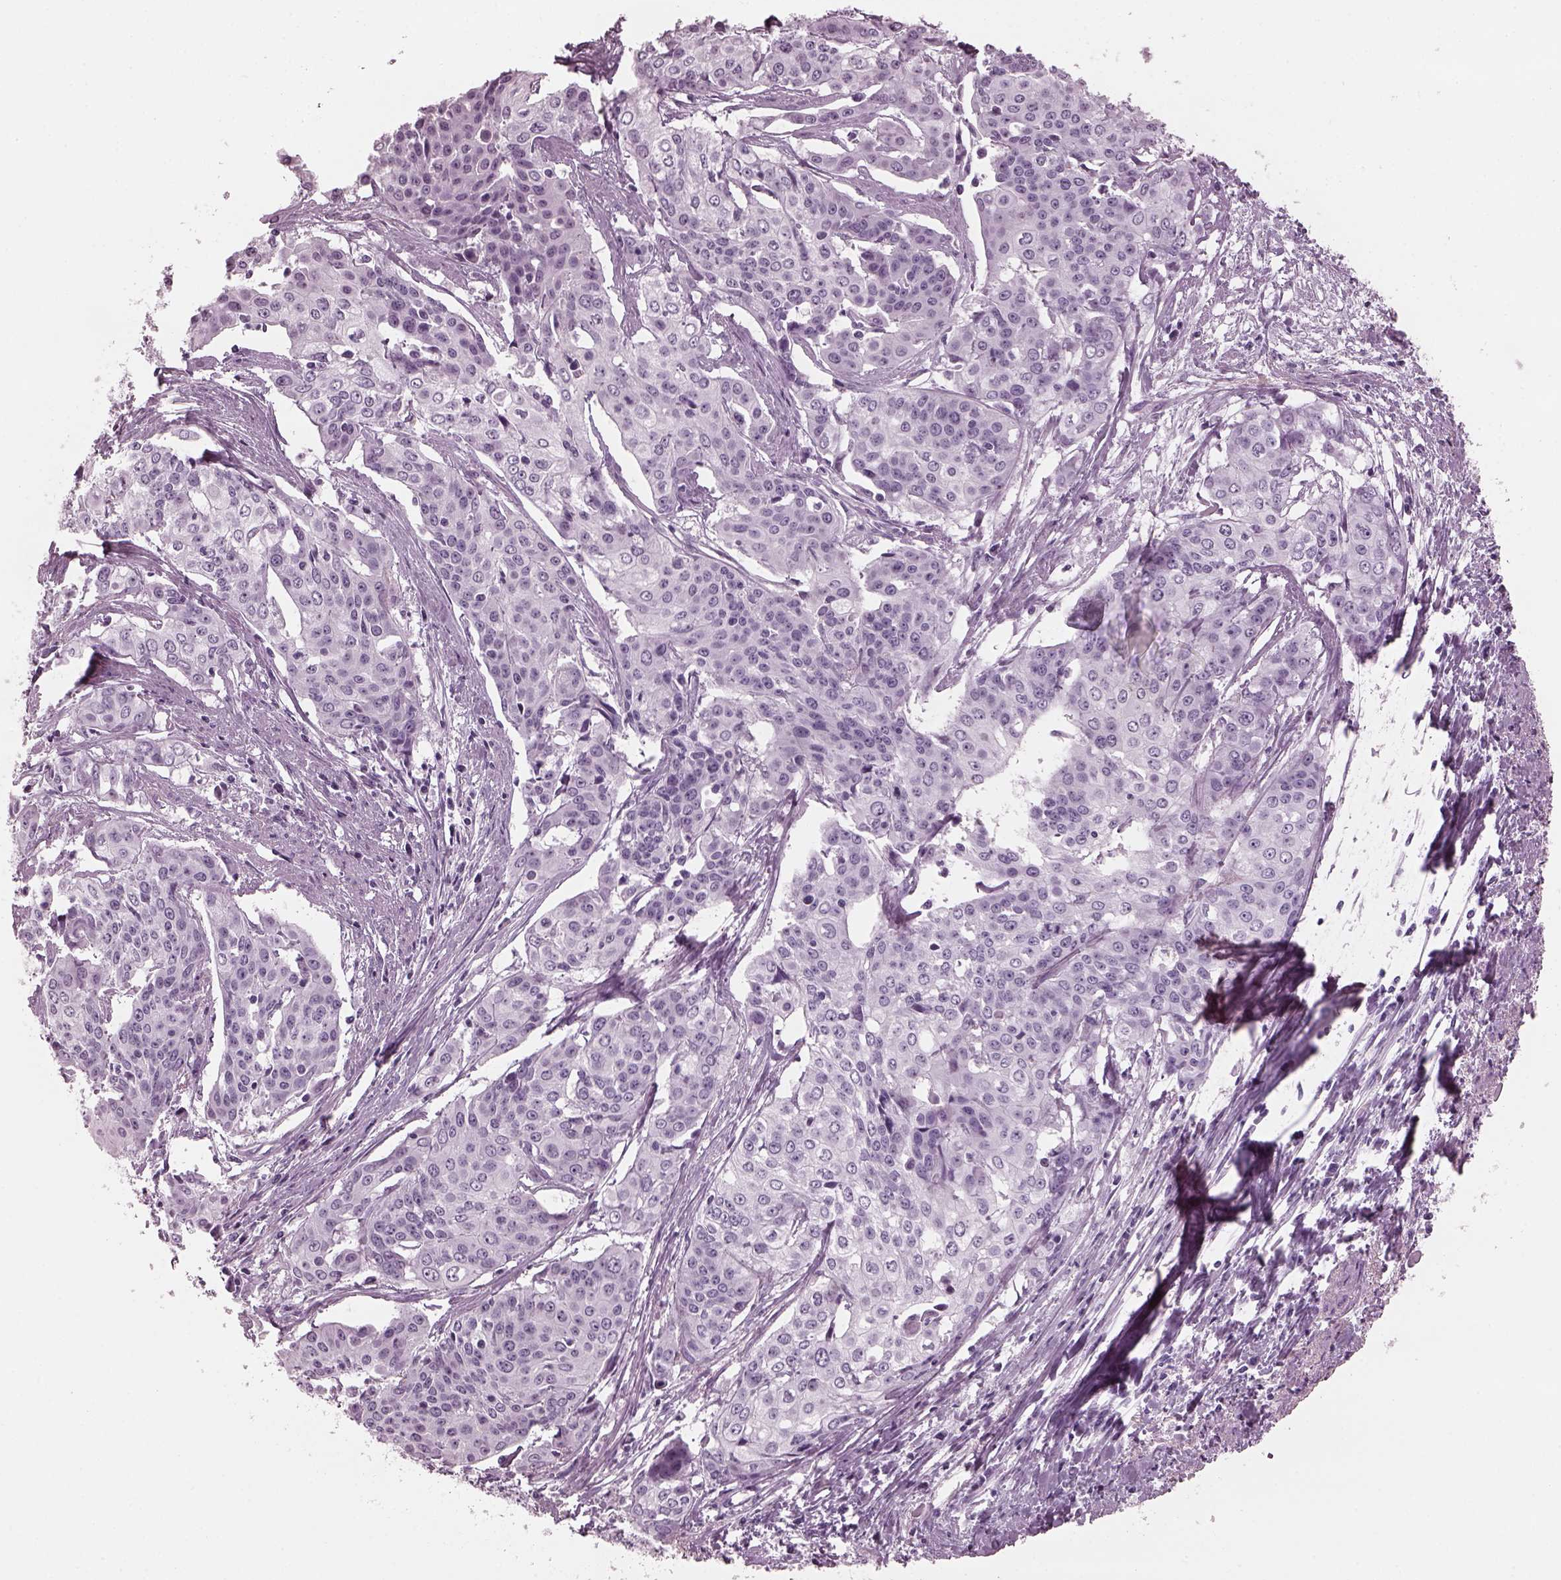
{"staining": {"intensity": "negative", "quantity": "none", "location": "none"}, "tissue": "cervical cancer", "cell_type": "Tumor cells", "image_type": "cancer", "snomed": [{"axis": "morphology", "description": "Squamous cell carcinoma, NOS"}, {"axis": "topography", "description": "Cervix"}], "caption": "This is a micrograph of IHC staining of squamous cell carcinoma (cervical), which shows no positivity in tumor cells. (DAB IHC visualized using brightfield microscopy, high magnification).", "gene": "PDC", "patient": {"sex": "female", "age": 39}}